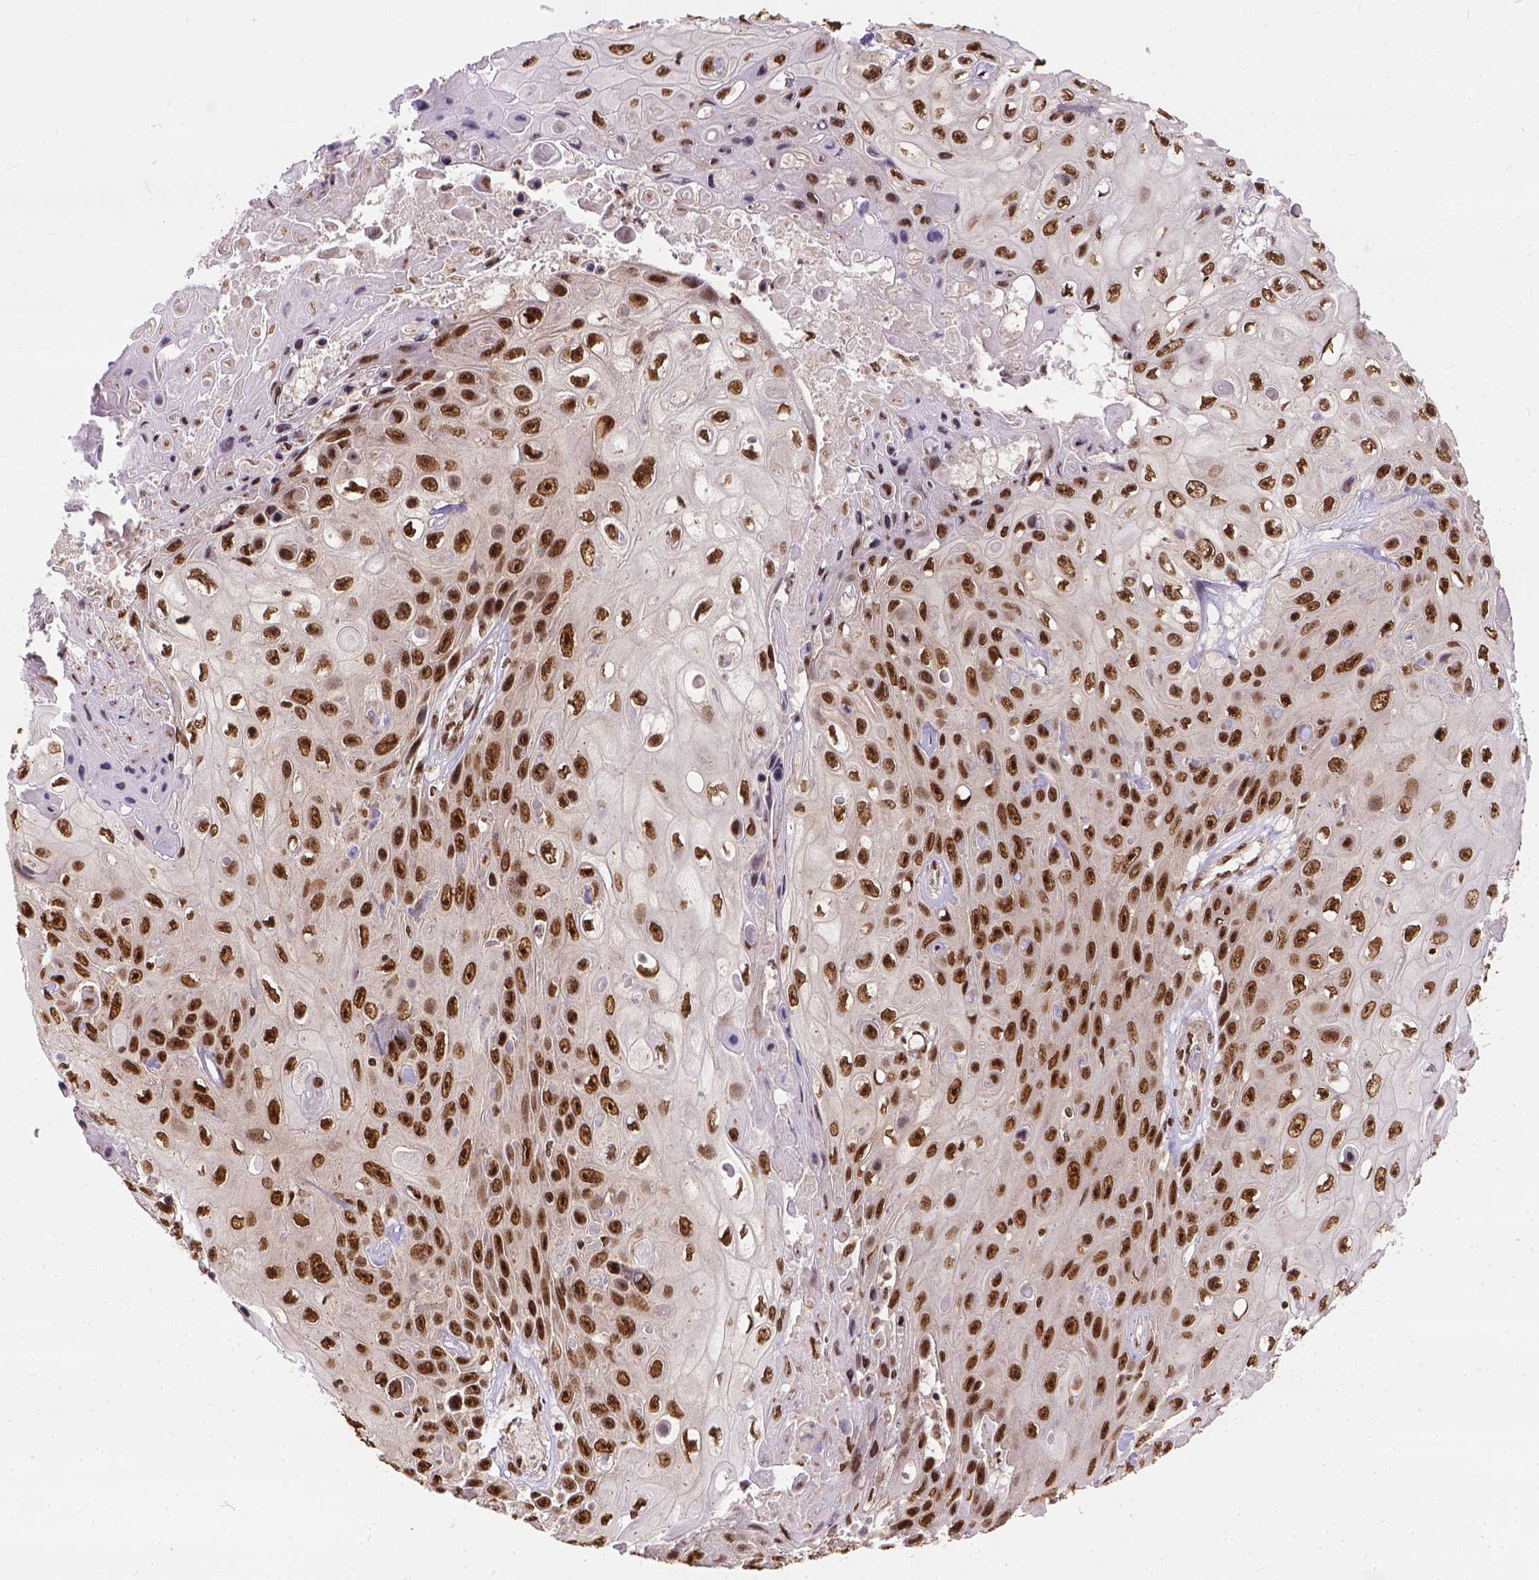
{"staining": {"intensity": "strong", "quantity": ">75%", "location": "nuclear"}, "tissue": "skin cancer", "cell_type": "Tumor cells", "image_type": "cancer", "snomed": [{"axis": "morphology", "description": "Squamous cell carcinoma, NOS"}, {"axis": "topography", "description": "Skin"}], "caption": "Skin squamous cell carcinoma tissue demonstrates strong nuclear staining in about >75% of tumor cells The staining is performed using DAB brown chromogen to label protein expression. The nuclei are counter-stained blue using hematoxylin.", "gene": "NACC1", "patient": {"sex": "male", "age": 82}}